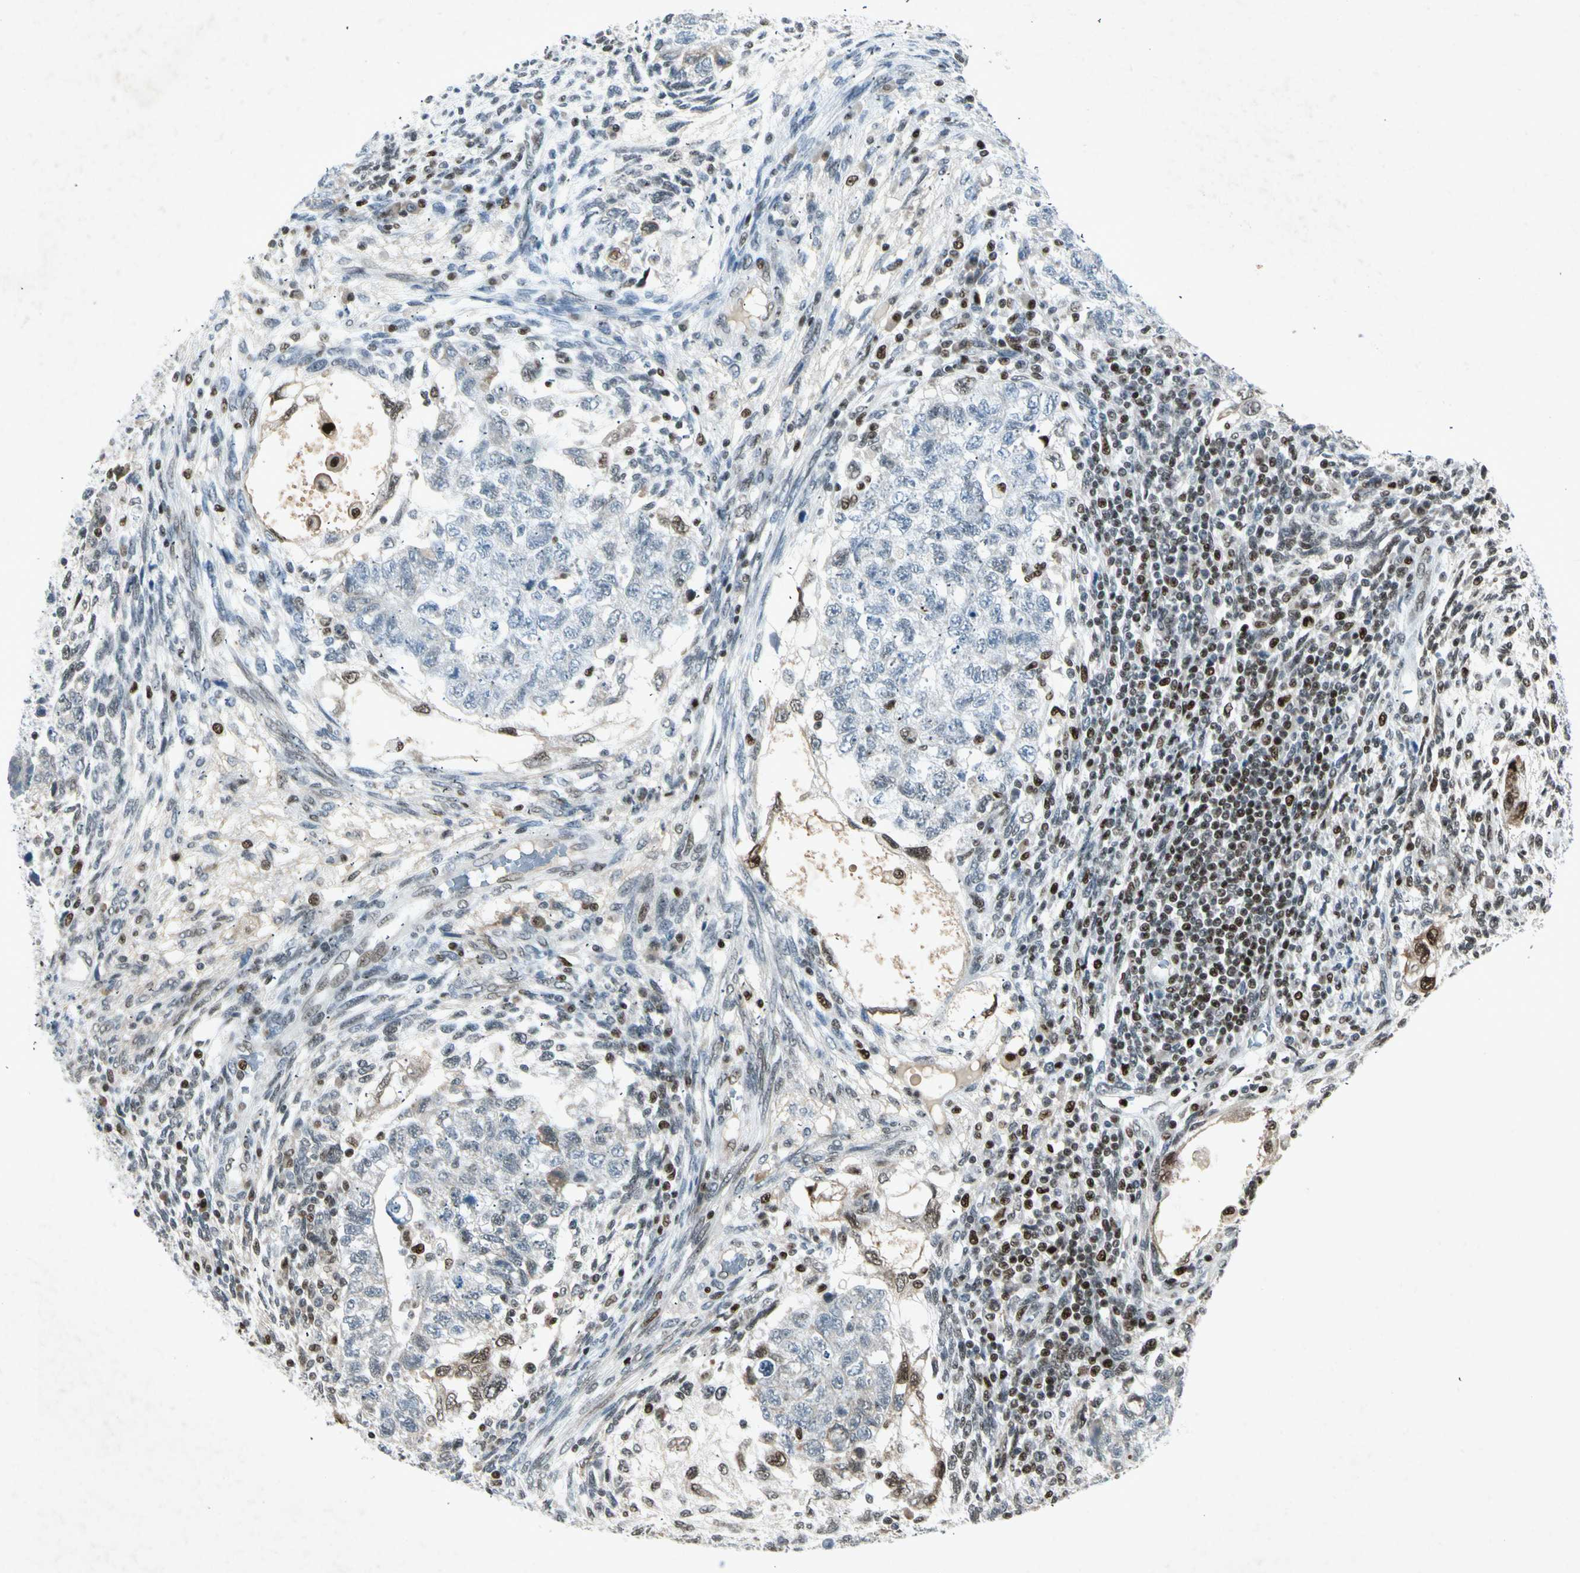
{"staining": {"intensity": "negative", "quantity": "none", "location": "none"}, "tissue": "testis cancer", "cell_type": "Tumor cells", "image_type": "cancer", "snomed": [{"axis": "morphology", "description": "Normal tissue, NOS"}, {"axis": "morphology", "description": "Carcinoma, Embryonal, NOS"}, {"axis": "topography", "description": "Testis"}], "caption": "Tumor cells show no significant protein staining in testis embryonal carcinoma.", "gene": "RNF43", "patient": {"sex": "male", "age": 36}}